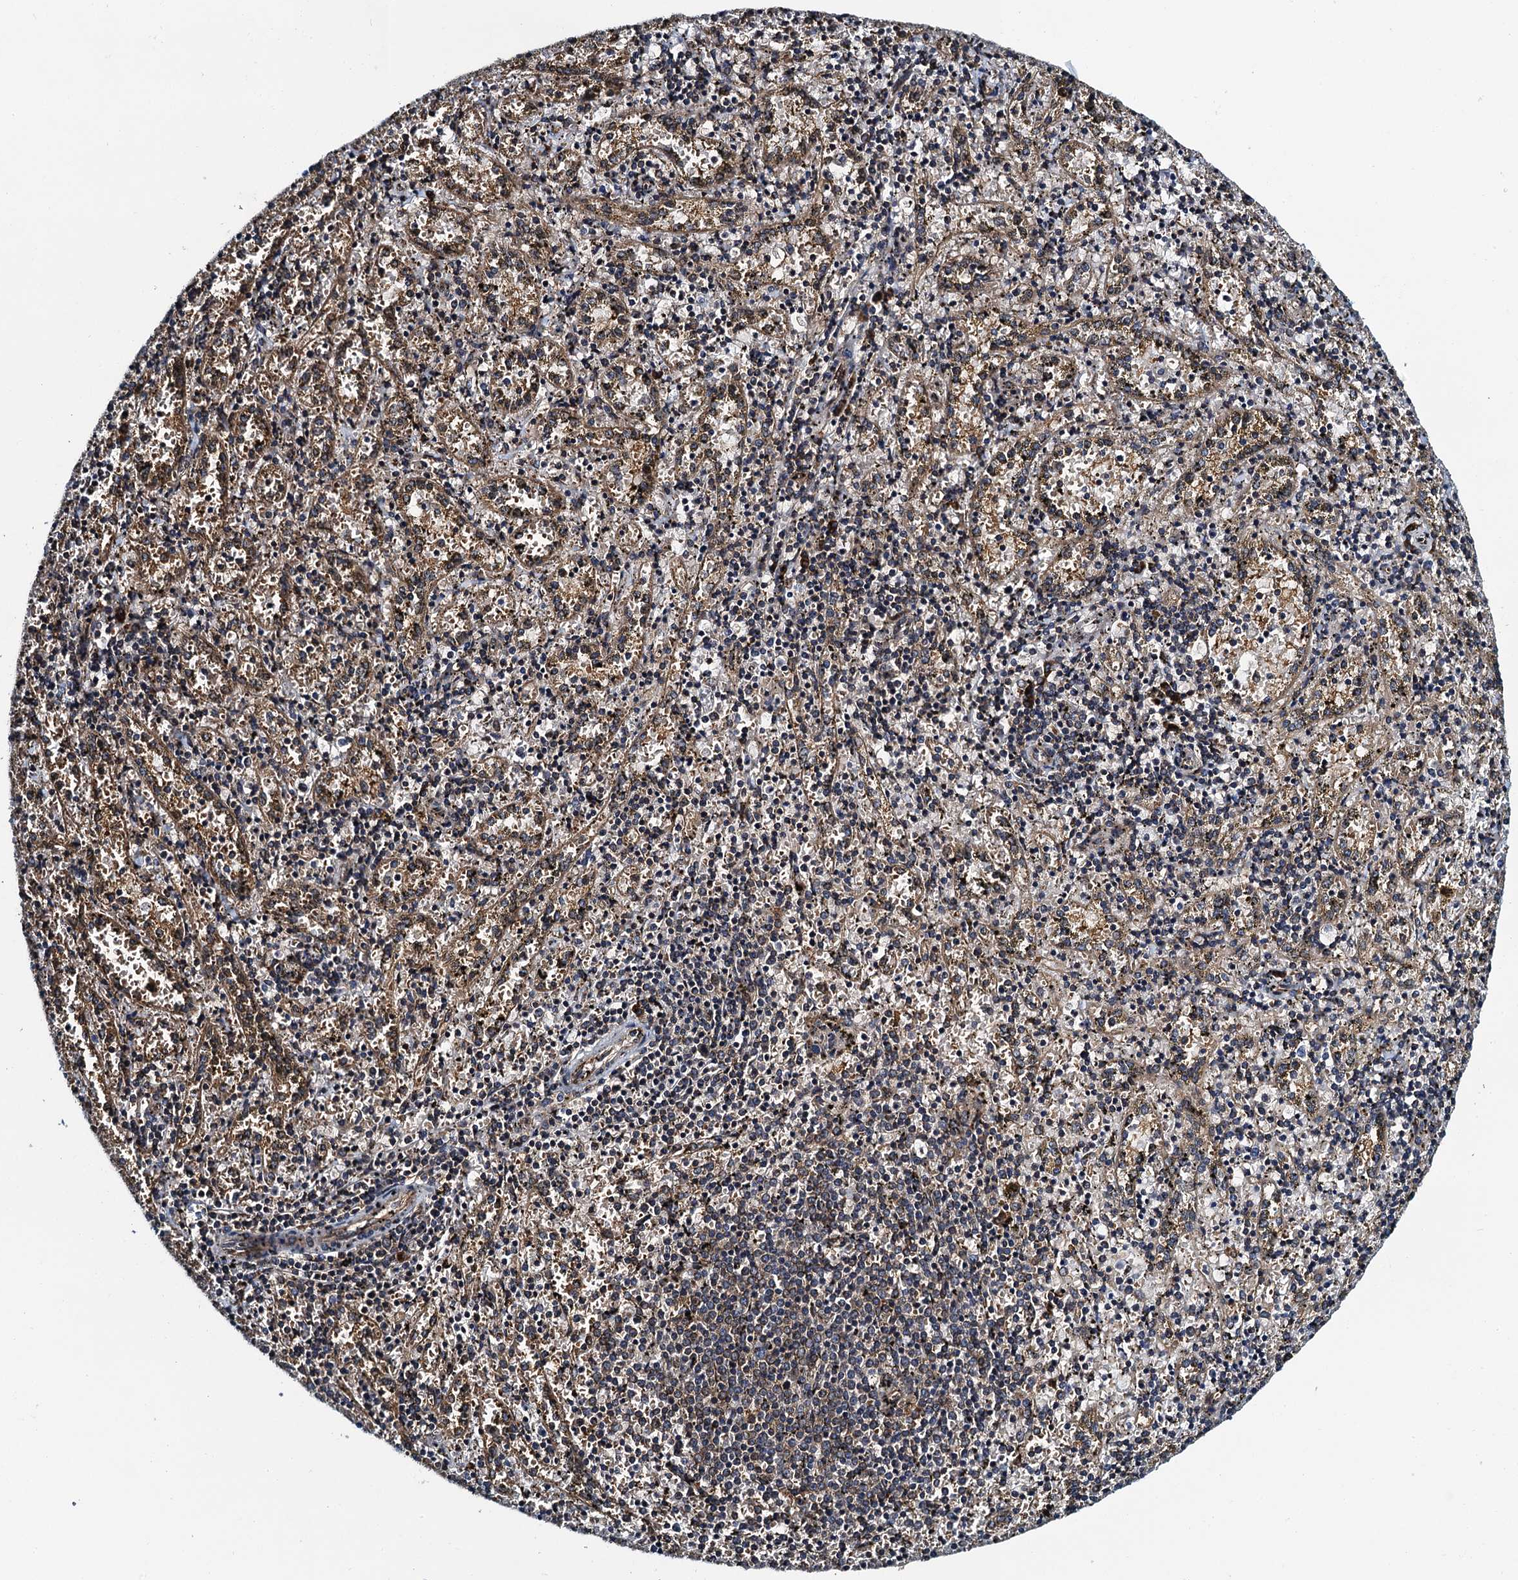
{"staining": {"intensity": "negative", "quantity": "none", "location": "none"}, "tissue": "spleen", "cell_type": "Cells in red pulp", "image_type": "normal", "snomed": [{"axis": "morphology", "description": "Normal tissue, NOS"}, {"axis": "topography", "description": "Spleen"}], "caption": "The photomicrograph displays no significant positivity in cells in red pulp of spleen. Brightfield microscopy of immunohistochemistry (IHC) stained with DAB (3,3'-diaminobenzidine) (brown) and hematoxylin (blue), captured at high magnification.", "gene": "MDM1", "patient": {"sex": "male", "age": 11}}